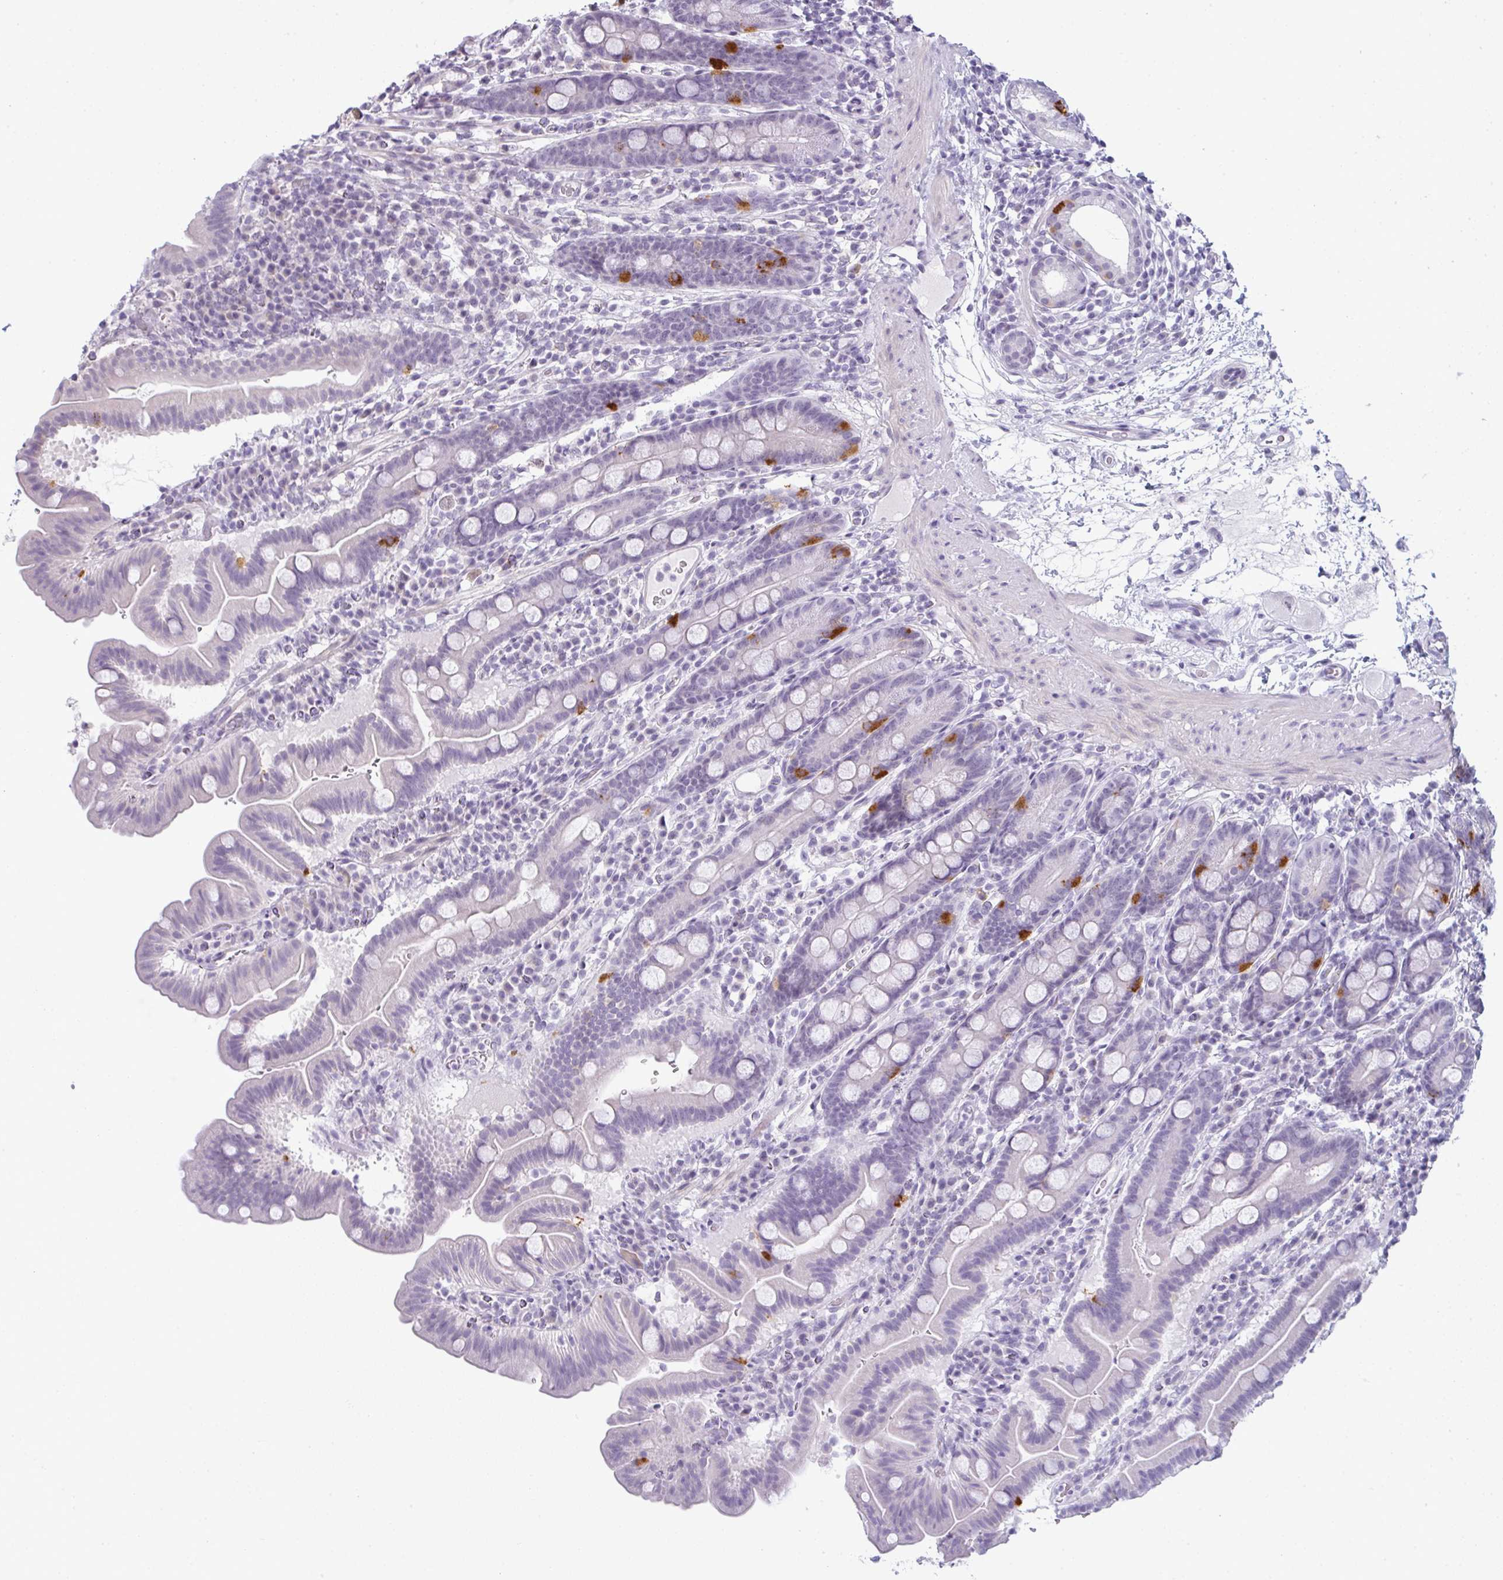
{"staining": {"intensity": "strong", "quantity": "<25%", "location": "cytoplasmic/membranous"}, "tissue": "small intestine", "cell_type": "Glandular cells", "image_type": "normal", "snomed": [{"axis": "morphology", "description": "Normal tissue, NOS"}, {"axis": "topography", "description": "Small intestine"}], "caption": "The histopathology image reveals immunohistochemical staining of normal small intestine. There is strong cytoplasmic/membranous staining is present in about <25% of glandular cells.", "gene": "TEX33", "patient": {"sex": "male", "age": 26}}